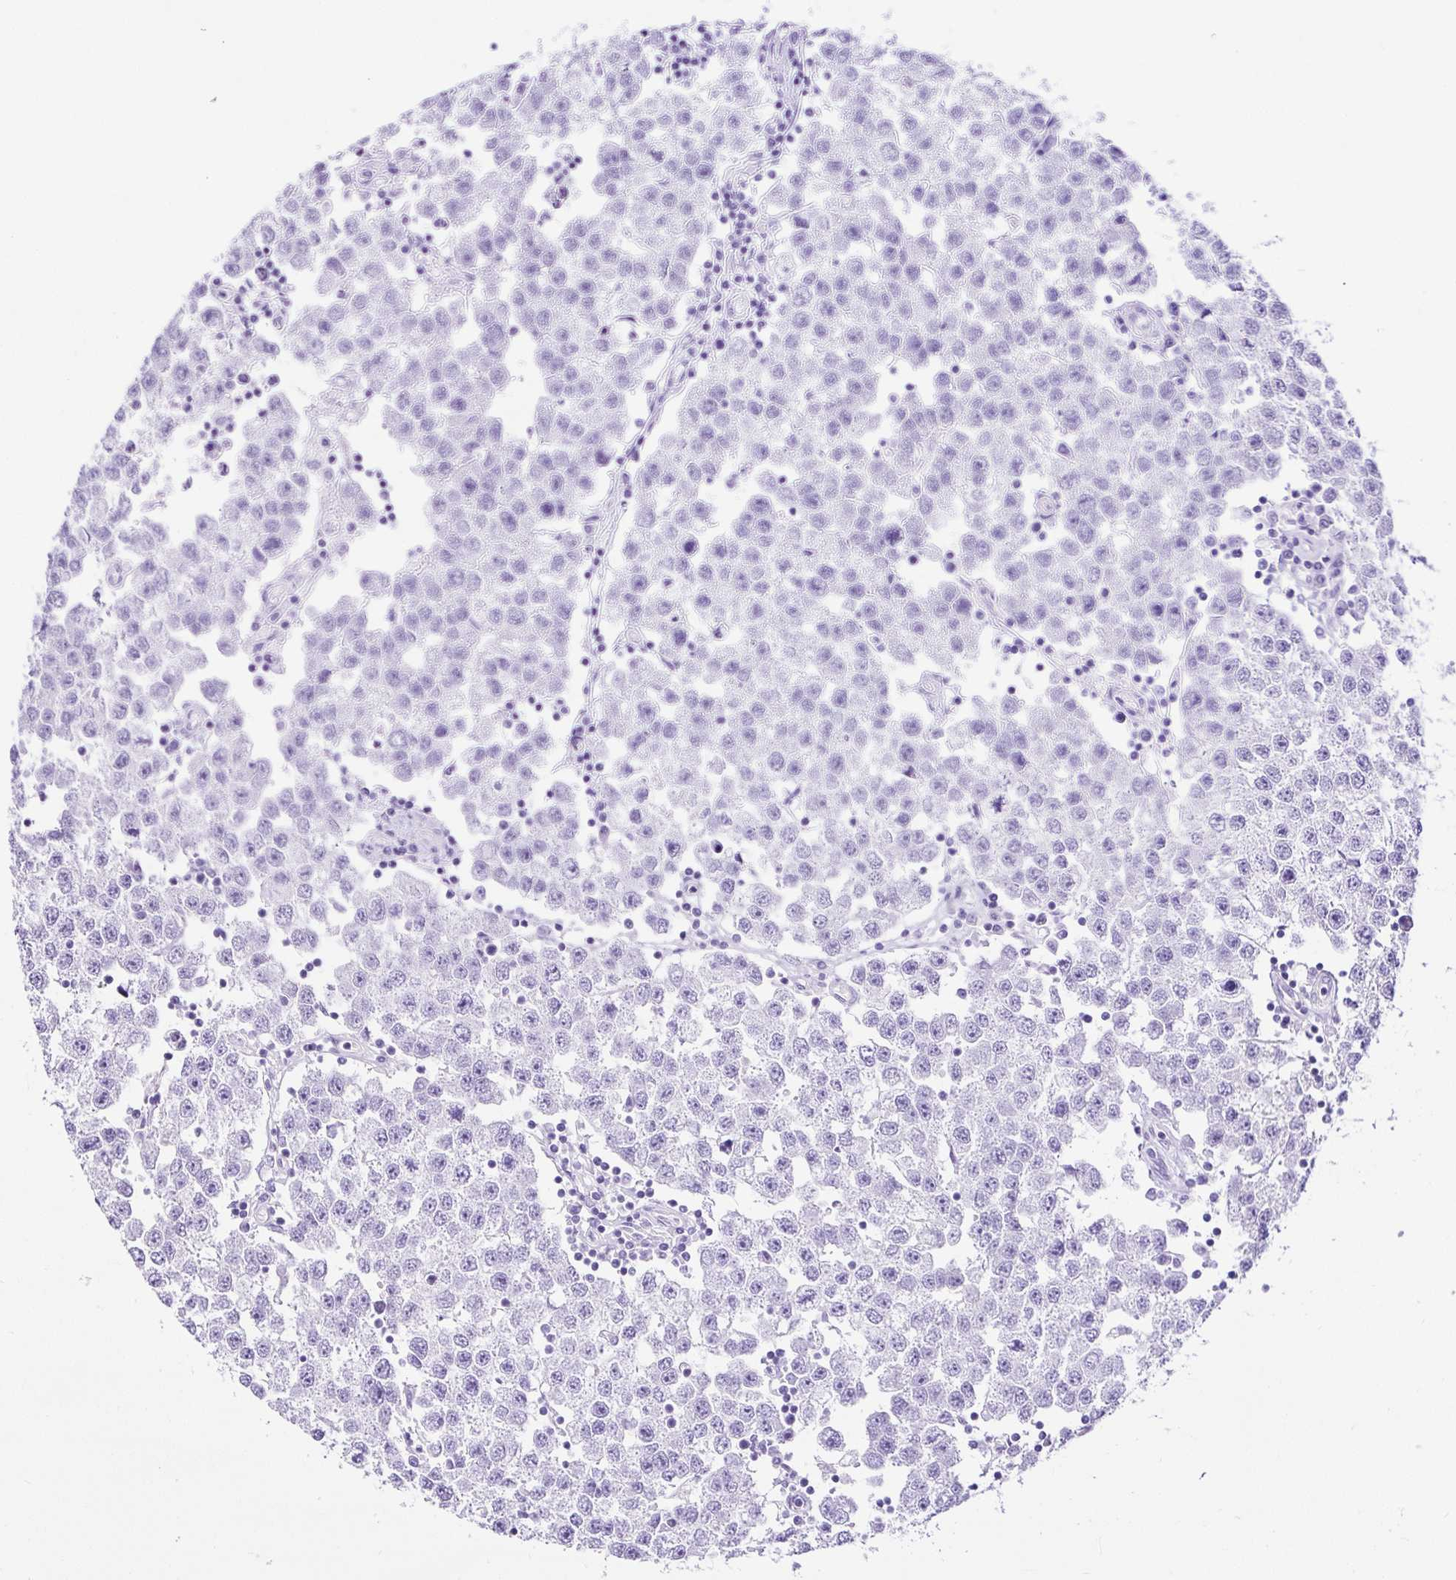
{"staining": {"intensity": "negative", "quantity": "none", "location": "none"}, "tissue": "testis cancer", "cell_type": "Tumor cells", "image_type": "cancer", "snomed": [{"axis": "morphology", "description": "Seminoma, NOS"}, {"axis": "topography", "description": "Testis"}], "caption": "The IHC histopathology image has no significant expression in tumor cells of testis seminoma tissue.", "gene": "PDIA2", "patient": {"sex": "male", "age": 34}}